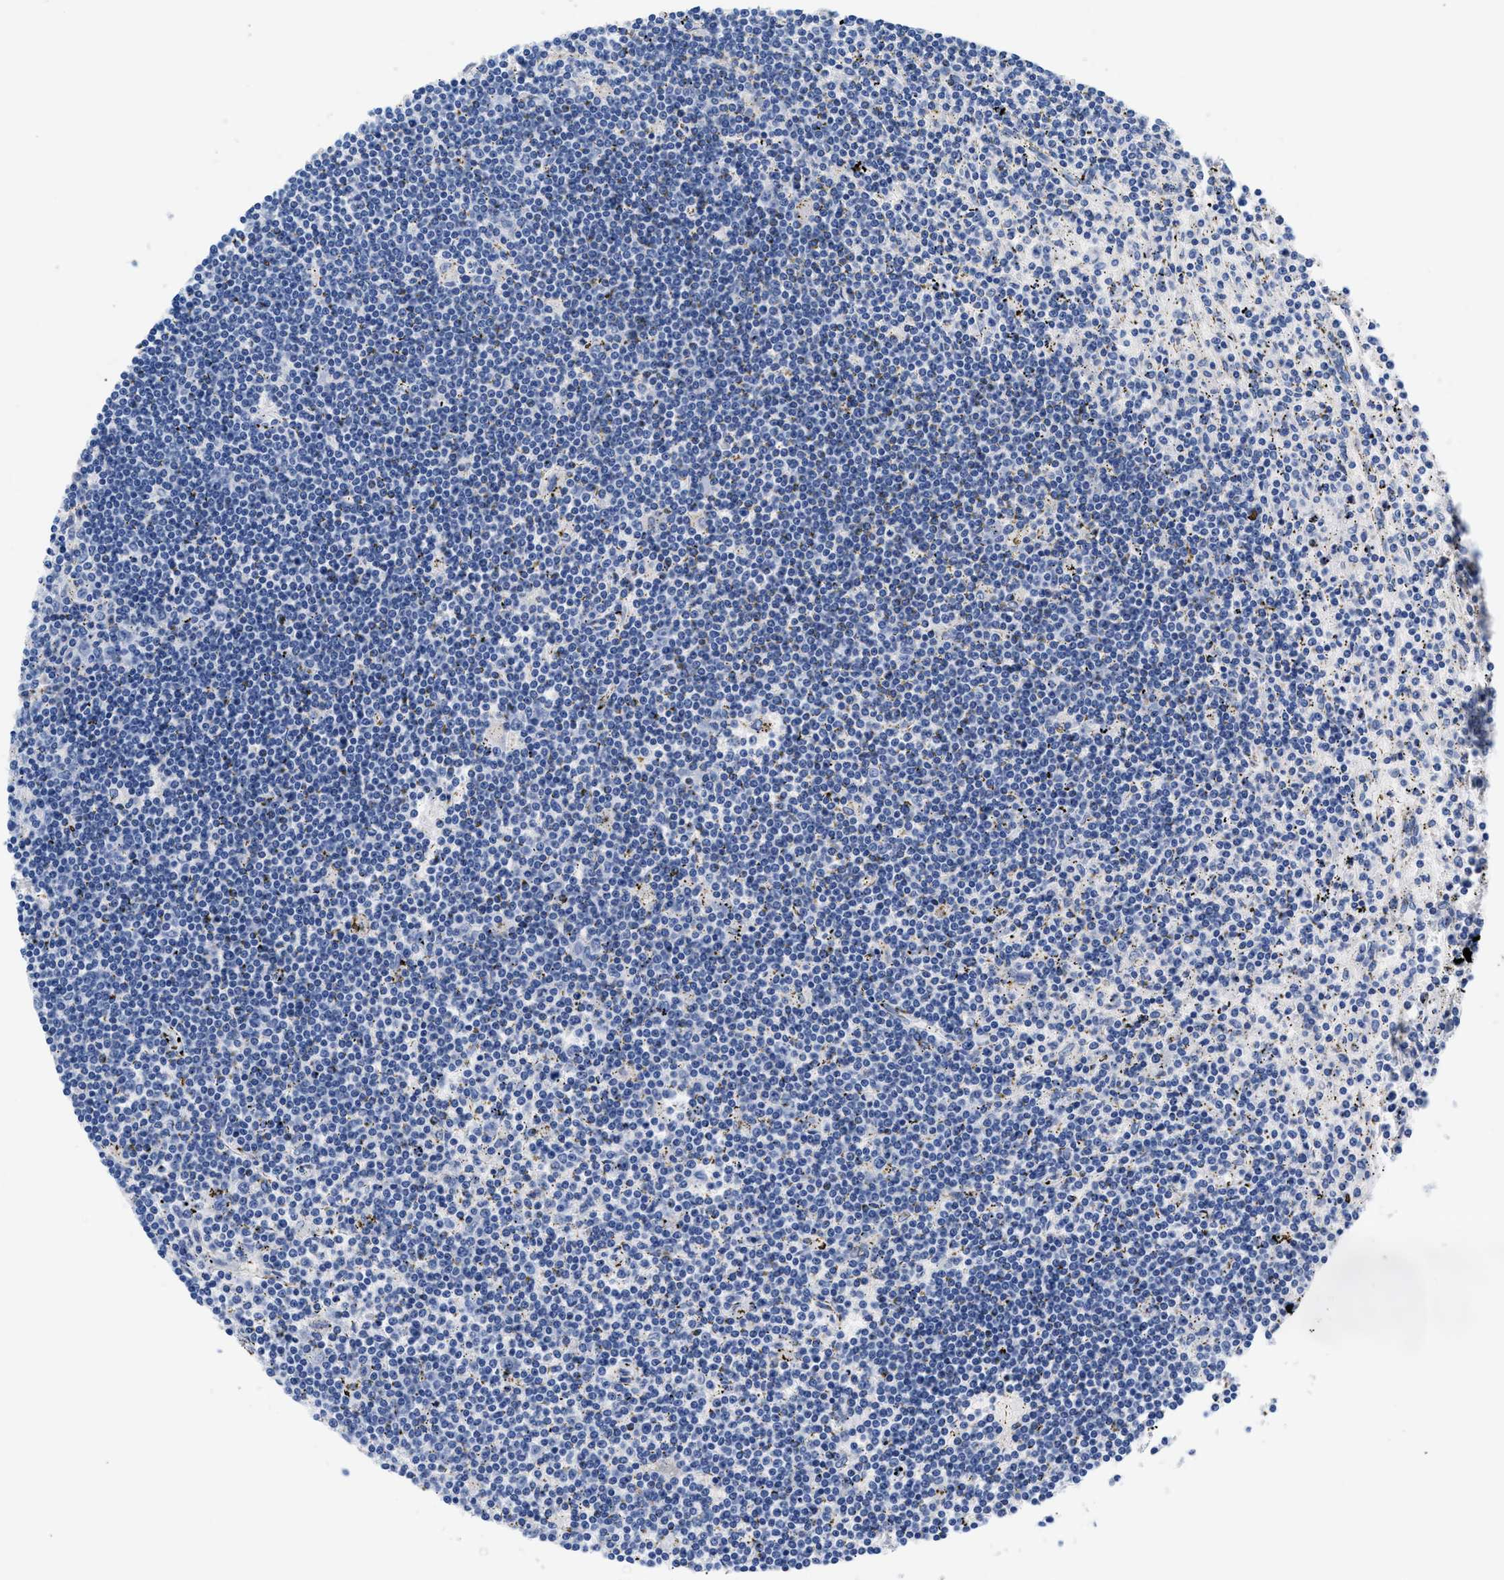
{"staining": {"intensity": "negative", "quantity": "none", "location": "none"}, "tissue": "lymphoma", "cell_type": "Tumor cells", "image_type": "cancer", "snomed": [{"axis": "morphology", "description": "Malignant lymphoma, non-Hodgkin's type, Low grade"}, {"axis": "topography", "description": "Spleen"}], "caption": "Tumor cells show no significant protein staining in lymphoma.", "gene": "SLFN13", "patient": {"sex": "male", "age": 76}}